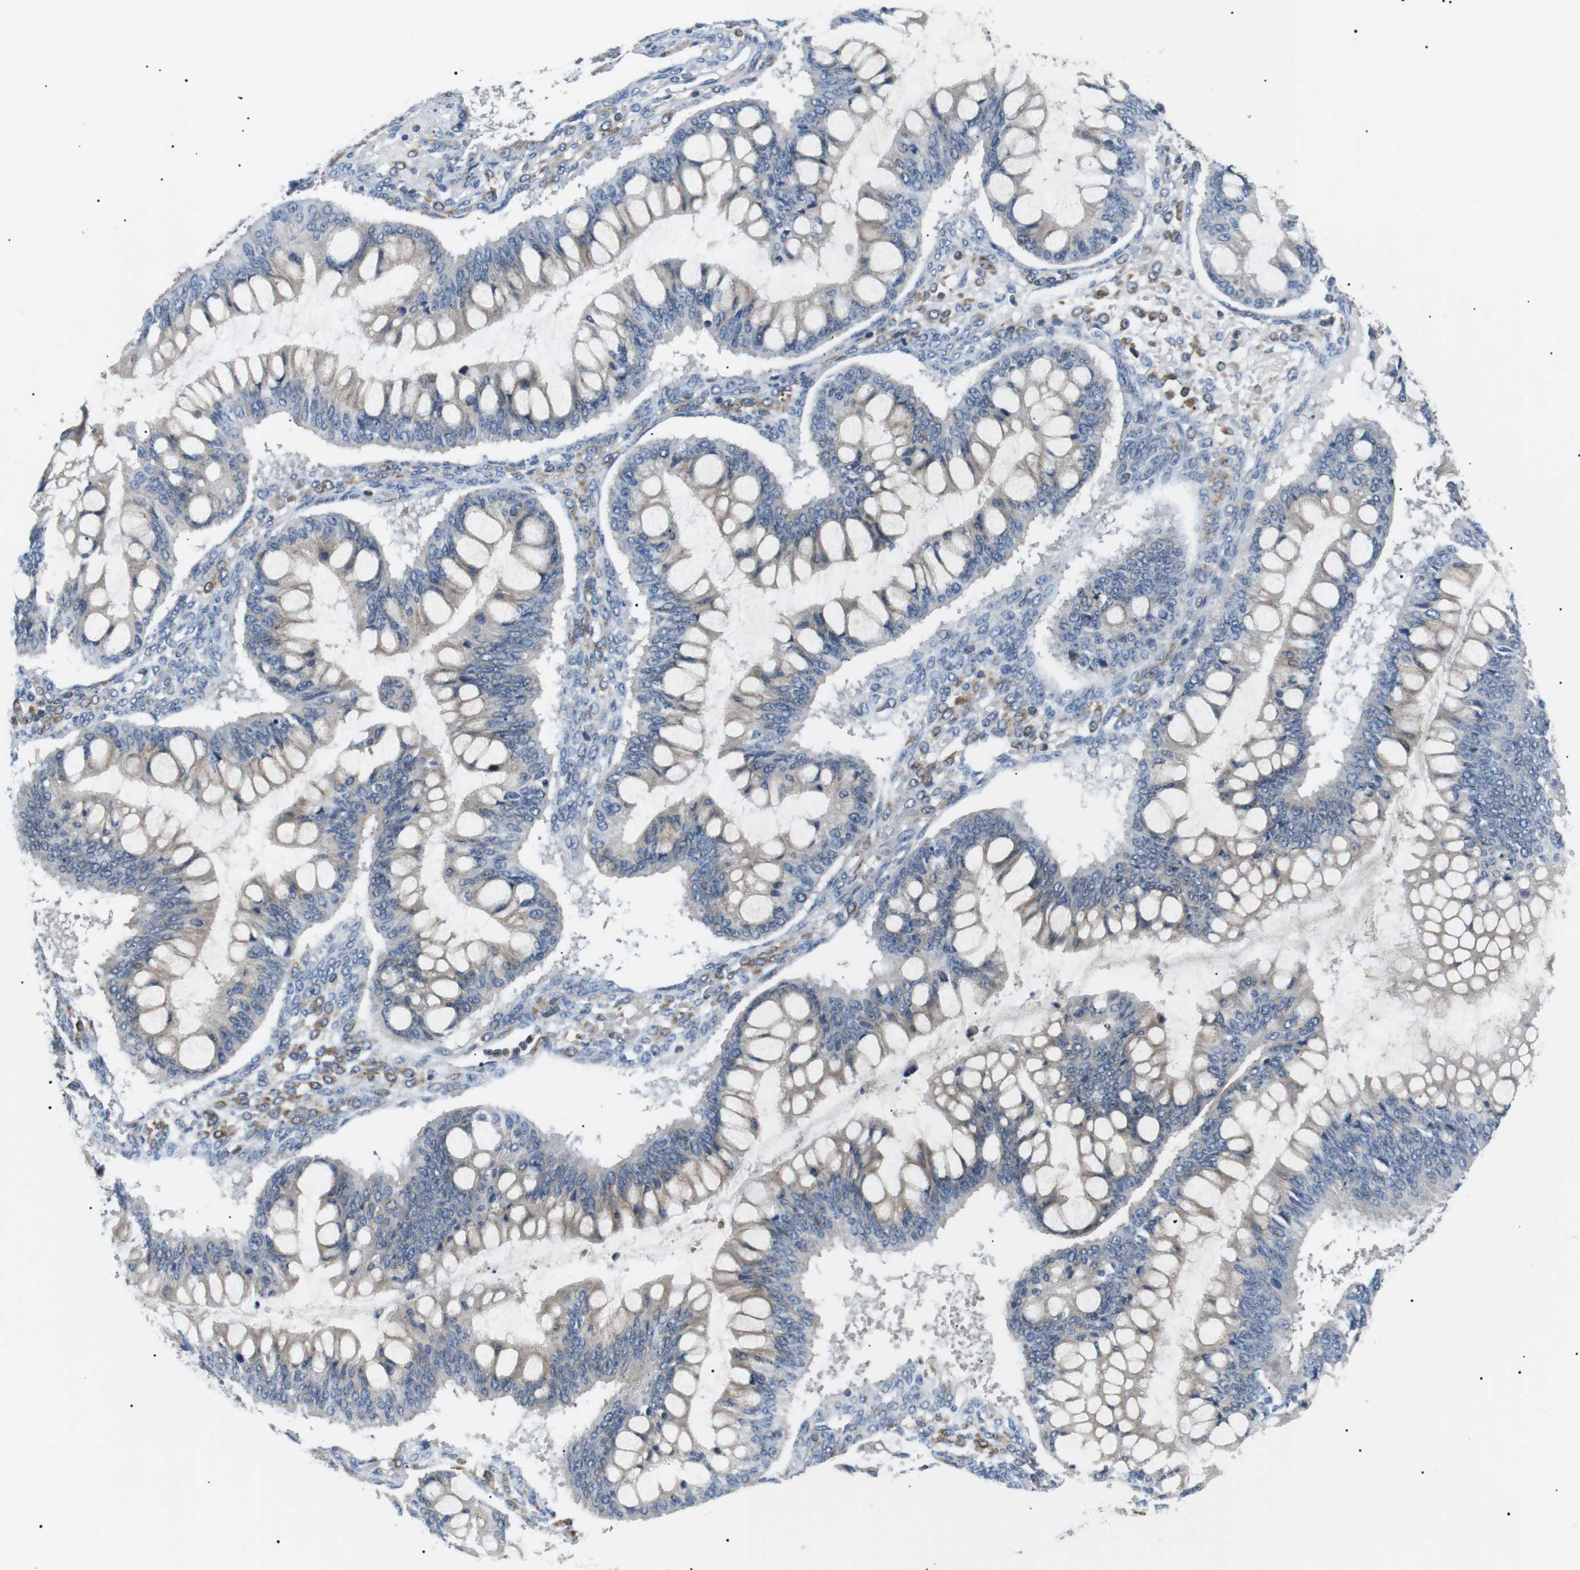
{"staining": {"intensity": "negative", "quantity": "none", "location": "none"}, "tissue": "ovarian cancer", "cell_type": "Tumor cells", "image_type": "cancer", "snomed": [{"axis": "morphology", "description": "Cystadenocarcinoma, mucinous, NOS"}, {"axis": "topography", "description": "Ovary"}], "caption": "Immunohistochemistry (IHC) image of human ovarian cancer (mucinous cystadenocarcinoma) stained for a protein (brown), which displays no expression in tumor cells.", "gene": "RAB9A", "patient": {"sex": "female", "age": 73}}